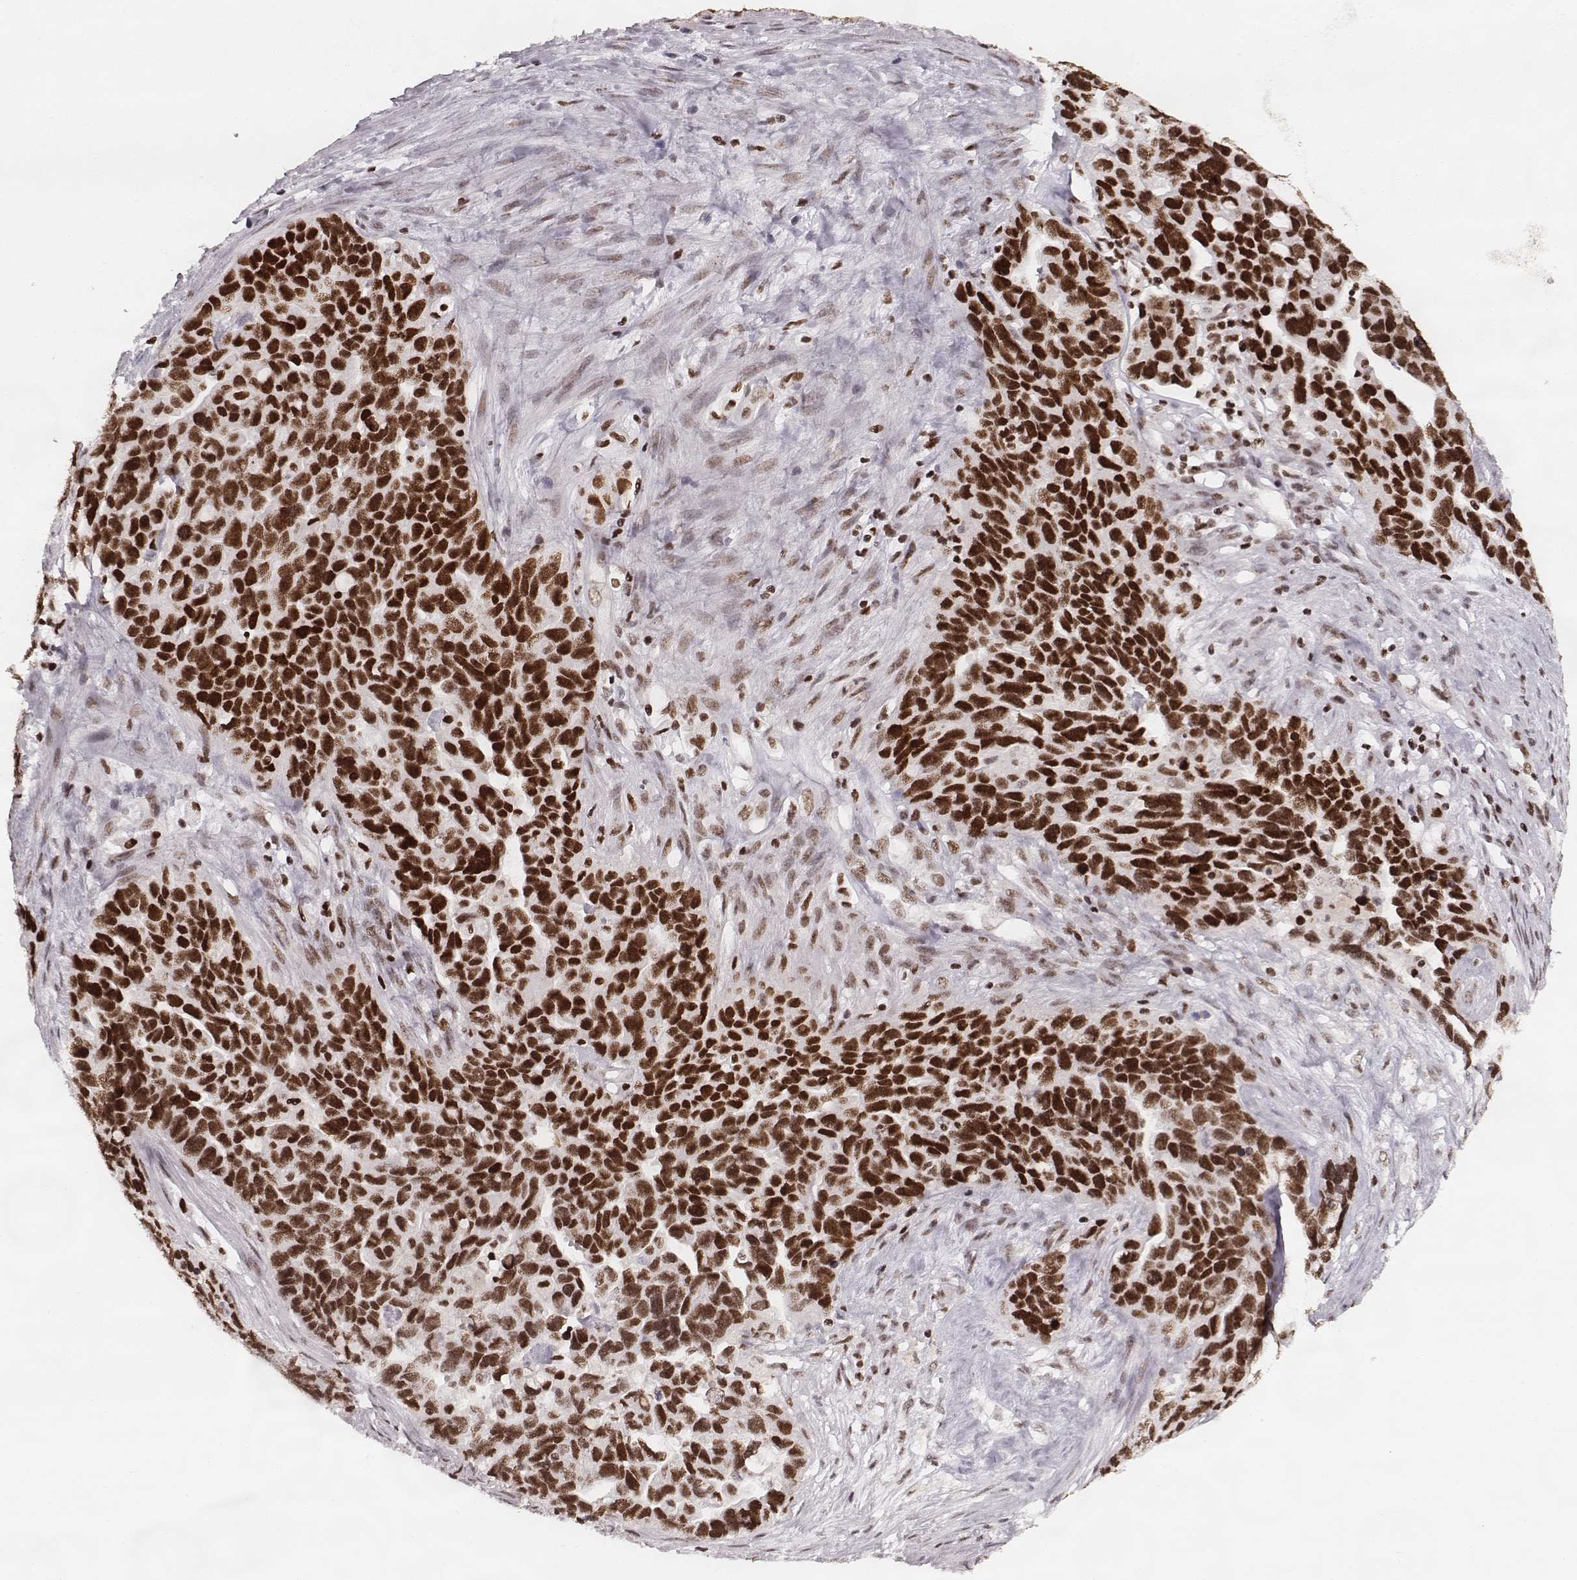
{"staining": {"intensity": "strong", "quantity": ">75%", "location": "nuclear"}, "tissue": "ovarian cancer", "cell_type": "Tumor cells", "image_type": "cancer", "snomed": [{"axis": "morphology", "description": "Cystadenocarcinoma, serous, NOS"}, {"axis": "topography", "description": "Ovary"}], "caption": "Immunohistochemical staining of human serous cystadenocarcinoma (ovarian) exhibits high levels of strong nuclear protein positivity in approximately >75% of tumor cells. The staining was performed using DAB (3,3'-diaminobenzidine), with brown indicating positive protein expression. Nuclei are stained blue with hematoxylin.", "gene": "PARP1", "patient": {"sex": "female", "age": 54}}